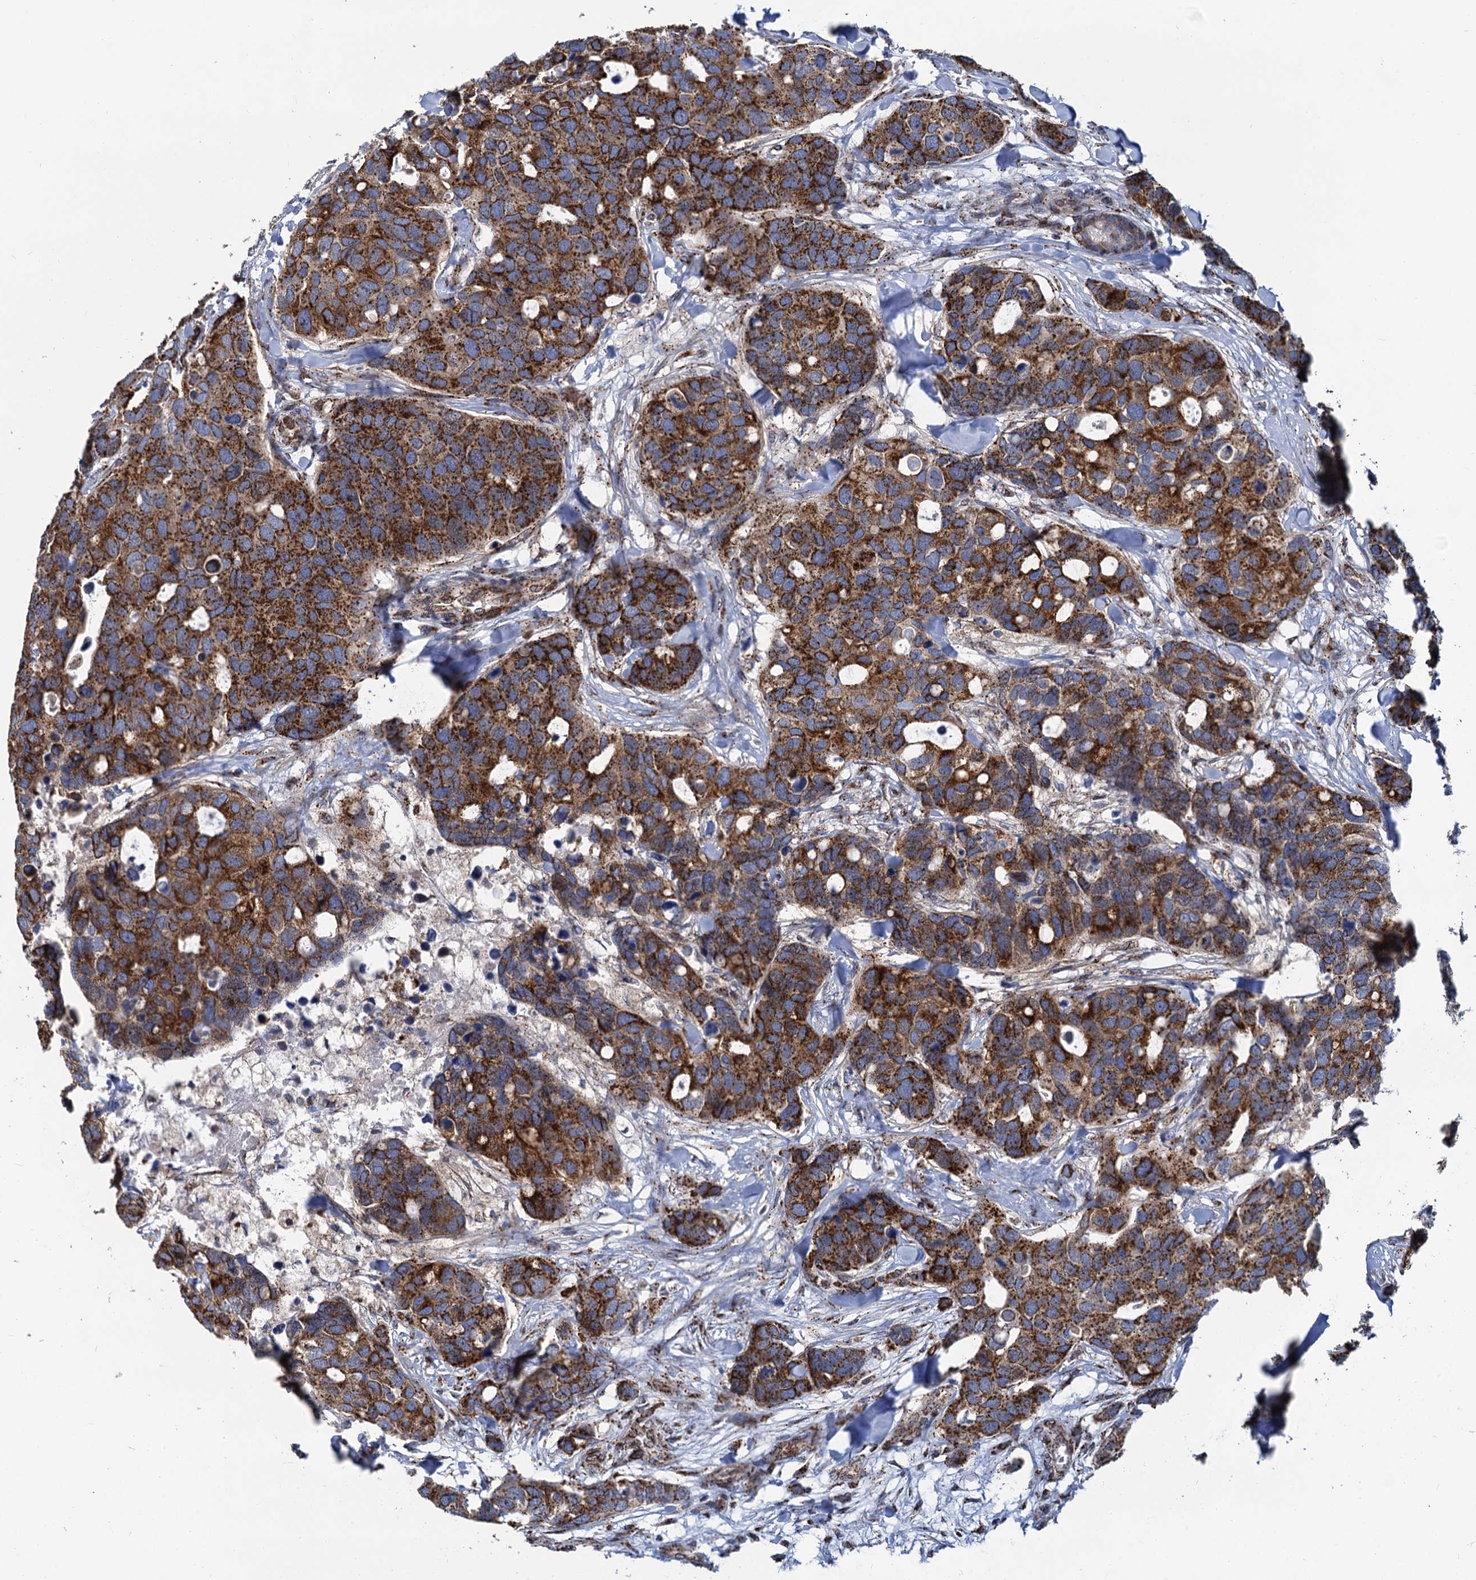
{"staining": {"intensity": "strong", "quantity": ">75%", "location": "cytoplasmic/membranous"}, "tissue": "breast cancer", "cell_type": "Tumor cells", "image_type": "cancer", "snomed": [{"axis": "morphology", "description": "Duct carcinoma"}, {"axis": "topography", "description": "Breast"}], "caption": "Immunohistochemistry staining of invasive ductal carcinoma (breast), which reveals high levels of strong cytoplasmic/membranous positivity in about >75% of tumor cells indicating strong cytoplasmic/membranous protein positivity. The staining was performed using DAB (brown) for protein detection and nuclei were counterstained in hematoxylin (blue).", "gene": "SUPT20H", "patient": {"sex": "female", "age": 83}}